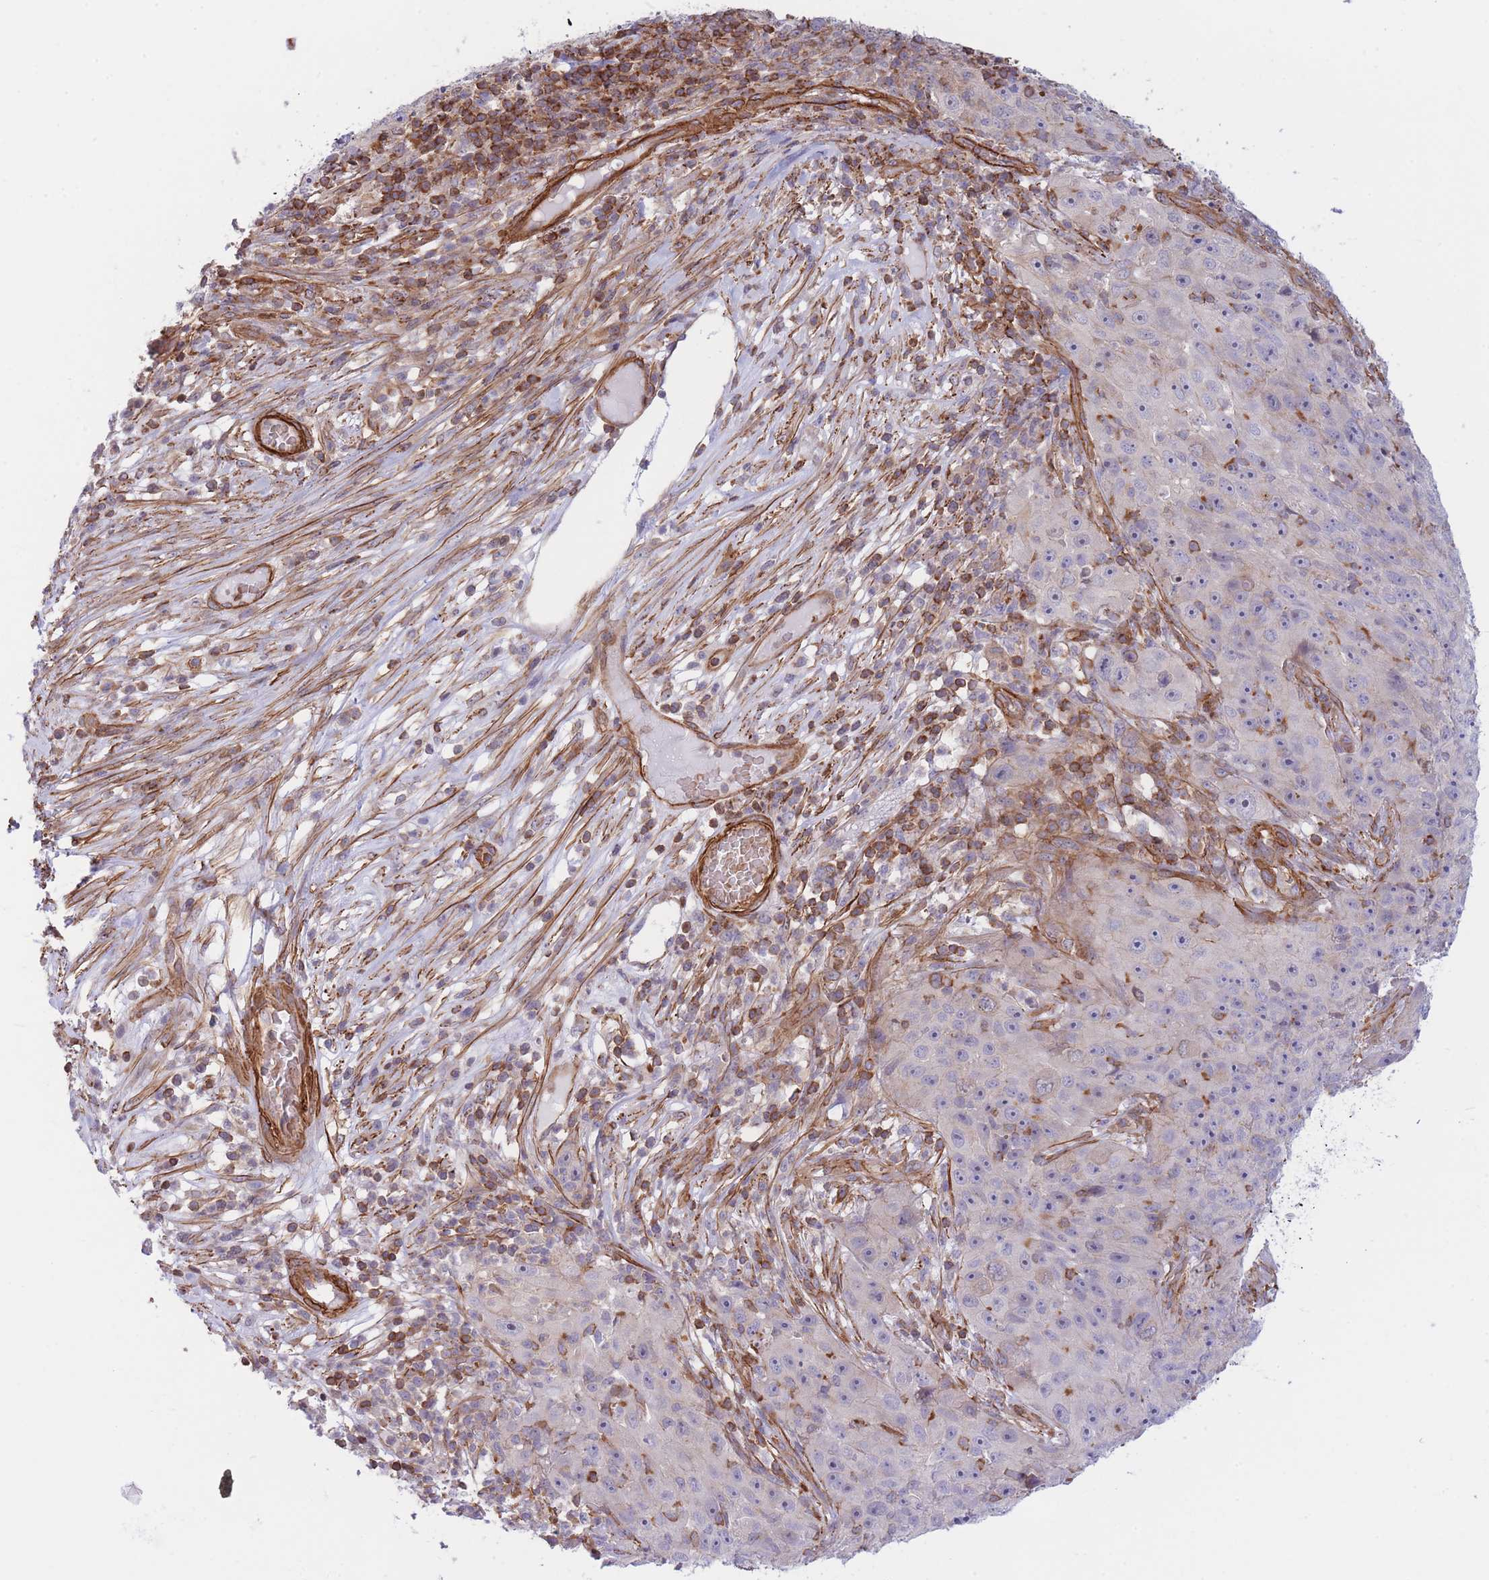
{"staining": {"intensity": "weak", "quantity": "<25%", "location": "cytoplasmic/membranous"}, "tissue": "skin cancer", "cell_type": "Tumor cells", "image_type": "cancer", "snomed": [{"axis": "morphology", "description": "Squamous cell carcinoma, NOS"}, {"axis": "topography", "description": "Skin"}], "caption": "Skin cancer was stained to show a protein in brown. There is no significant expression in tumor cells.", "gene": "CDC25B", "patient": {"sex": "female", "age": 87}}